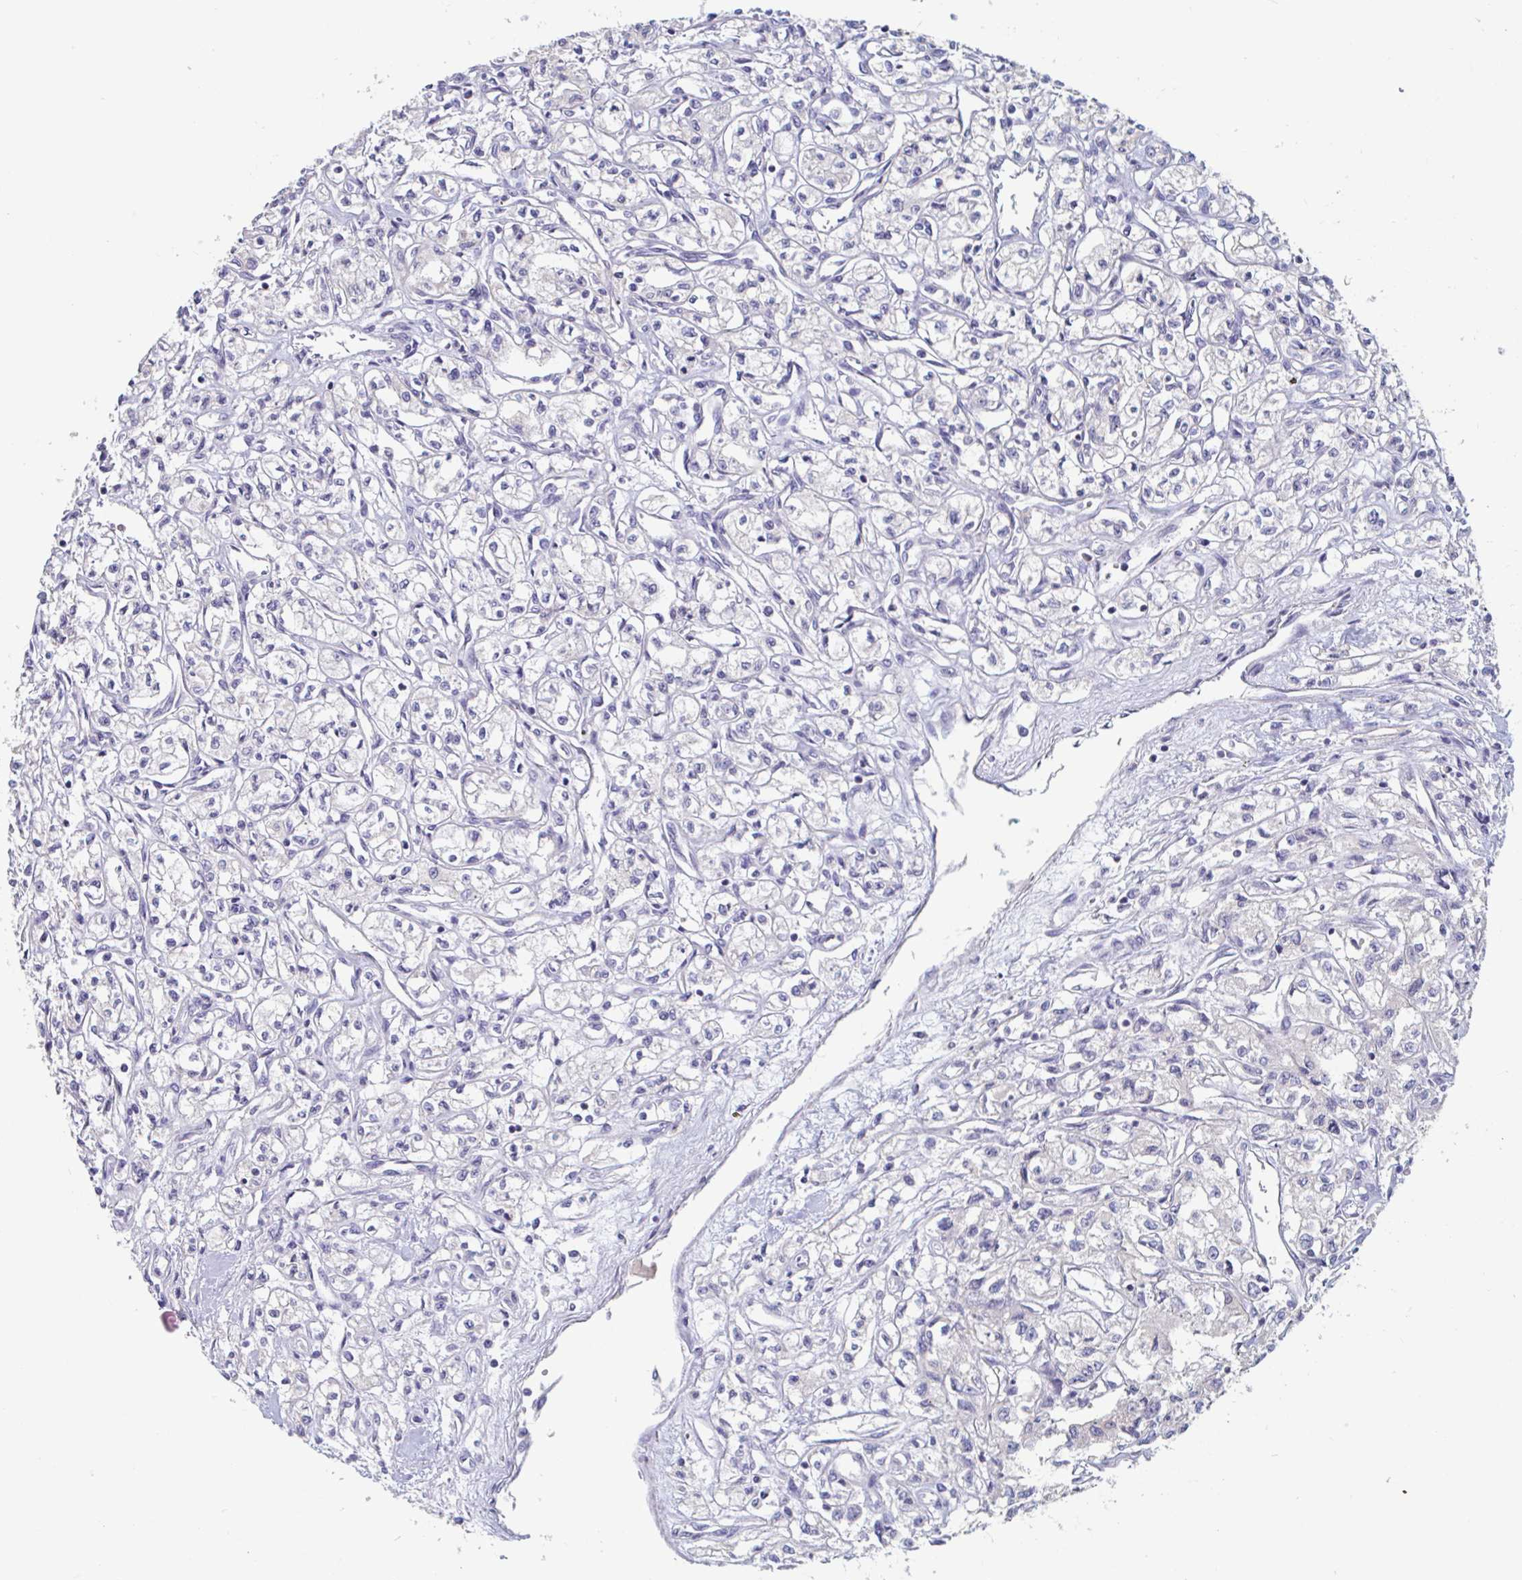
{"staining": {"intensity": "negative", "quantity": "none", "location": "none"}, "tissue": "renal cancer", "cell_type": "Tumor cells", "image_type": "cancer", "snomed": [{"axis": "morphology", "description": "Adenocarcinoma, NOS"}, {"axis": "topography", "description": "Kidney"}], "caption": "Immunohistochemistry of renal cancer (adenocarcinoma) exhibits no staining in tumor cells. (Immunohistochemistry (ihc), brightfield microscopy, high magnification).", "gene": "UNKL", "patient": {"sex": "male", "age": 56}}